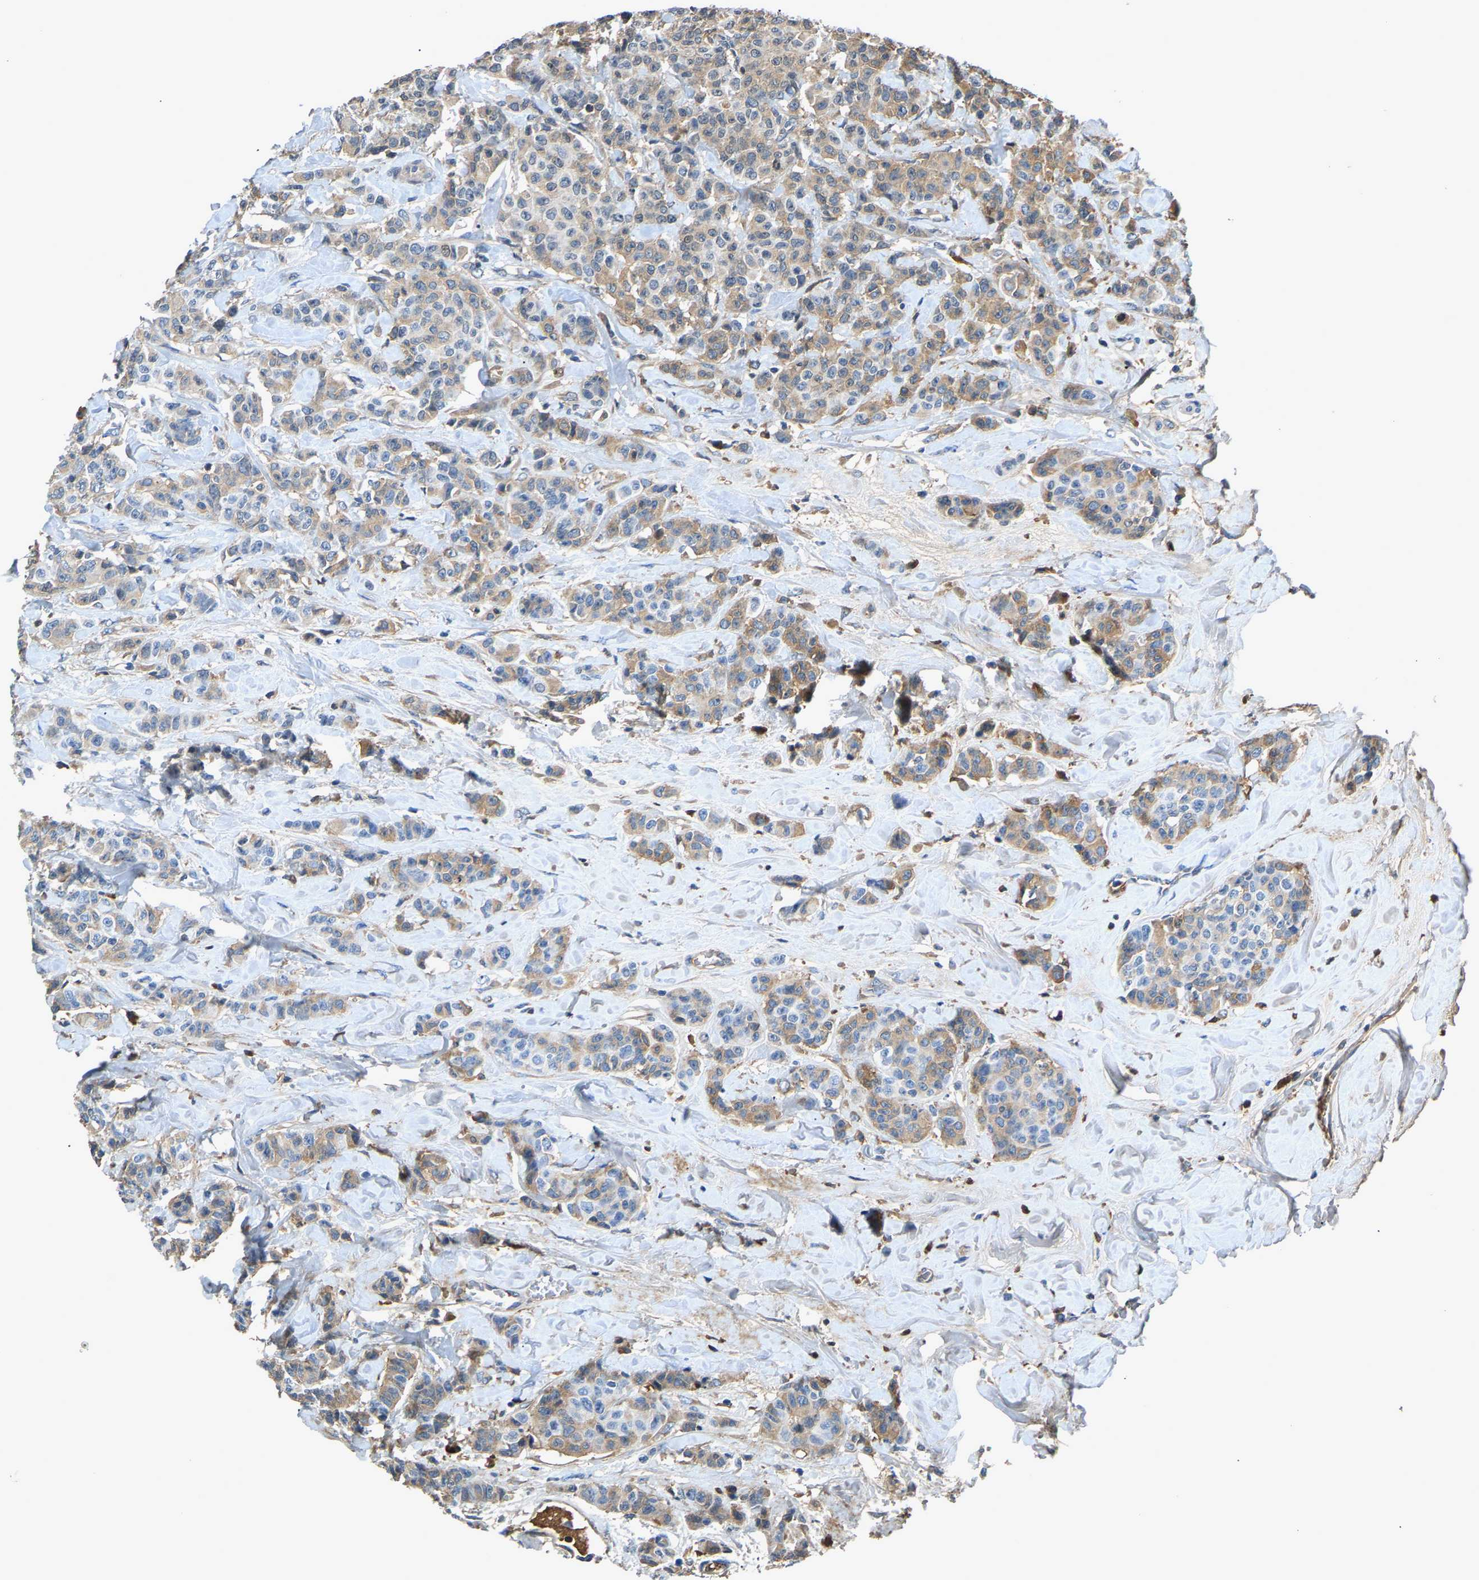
{"staining": {"intensity": "moderate", "quantity": "25%-75%", "location": "cytoplasmic/membranous"}, "tissue": "breast cancer", "cell_type": "Tumor cells", "image_type": "cancer", "snomed": [{"axis": "morphology", "description": "Normal tissue, NOS"}, {"axis": "morphology", "description": "Duct carcinoma"}, {"axis": "topography", "description": "Breast"}], "caption": "Moderate cytoplasmic/membranous expression is present in about 25%-75% of tumor cells in breast cancer (invasive ductal carcinoma).", "gene": "STC1", "patient": {"sex": "female", "age": 40}}